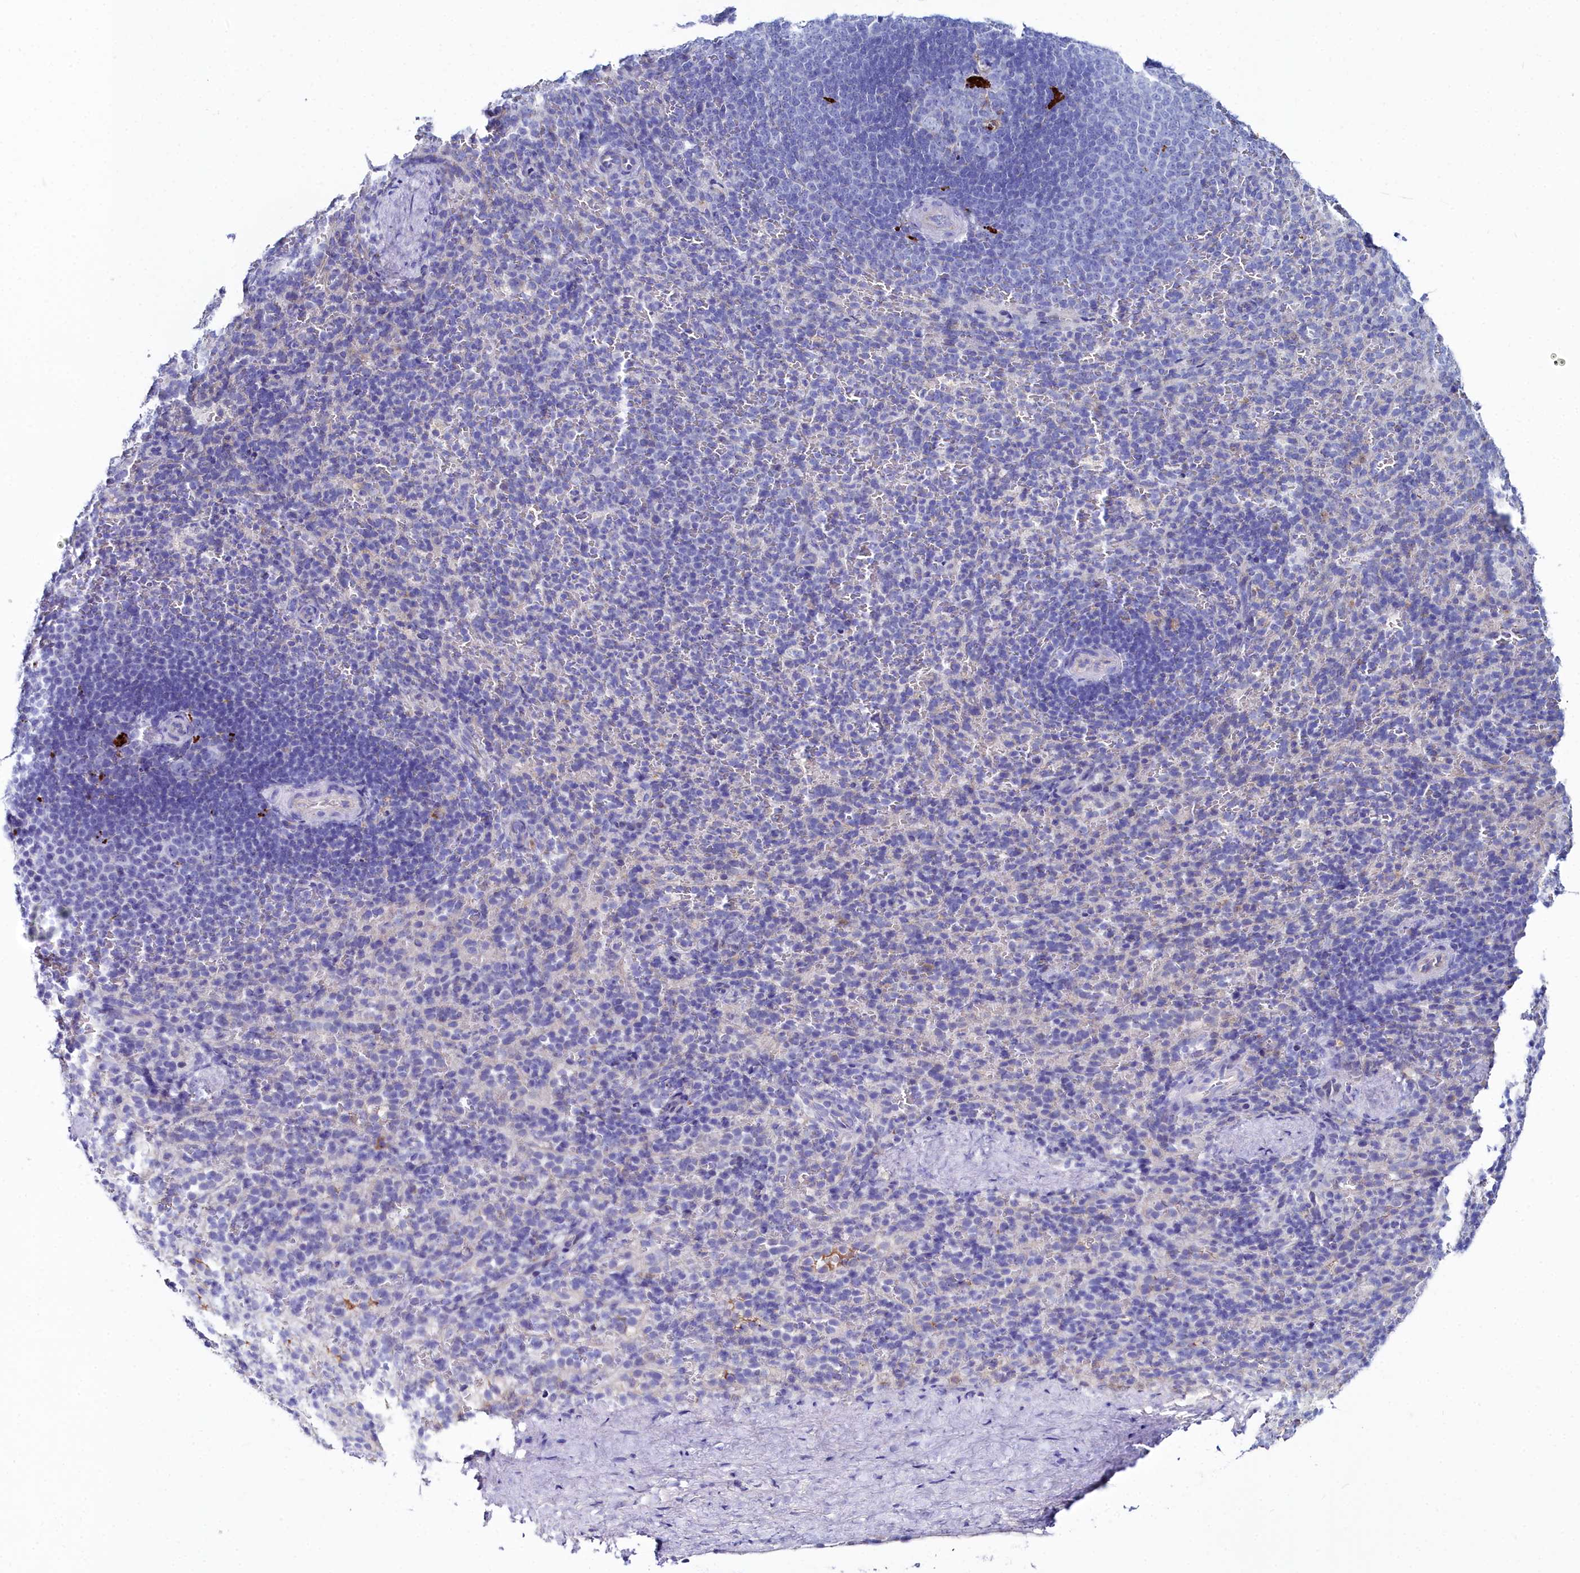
{"staining": {"intensity": "negative", "quantity": "none", "location": "none"}, "tissue": "spleen", "cell_type": "Cells in red pulp", "image_type": "normal", "snomed": [{"axis": "morphology", "description": "Normal tissue, NOS"}, {"axis": "topography", "description": "Spleen"}], "caption": "Image shows no significant protein expression in cells in red pulp of normal spleen. The staining is performed using DAB (3,3'-diaminobenzidine) brown chromogen with nuclei counter-stained in using hematoxylin.", "gene": "SLC49A3", "patient": {"sex": "female", "age": 21}}